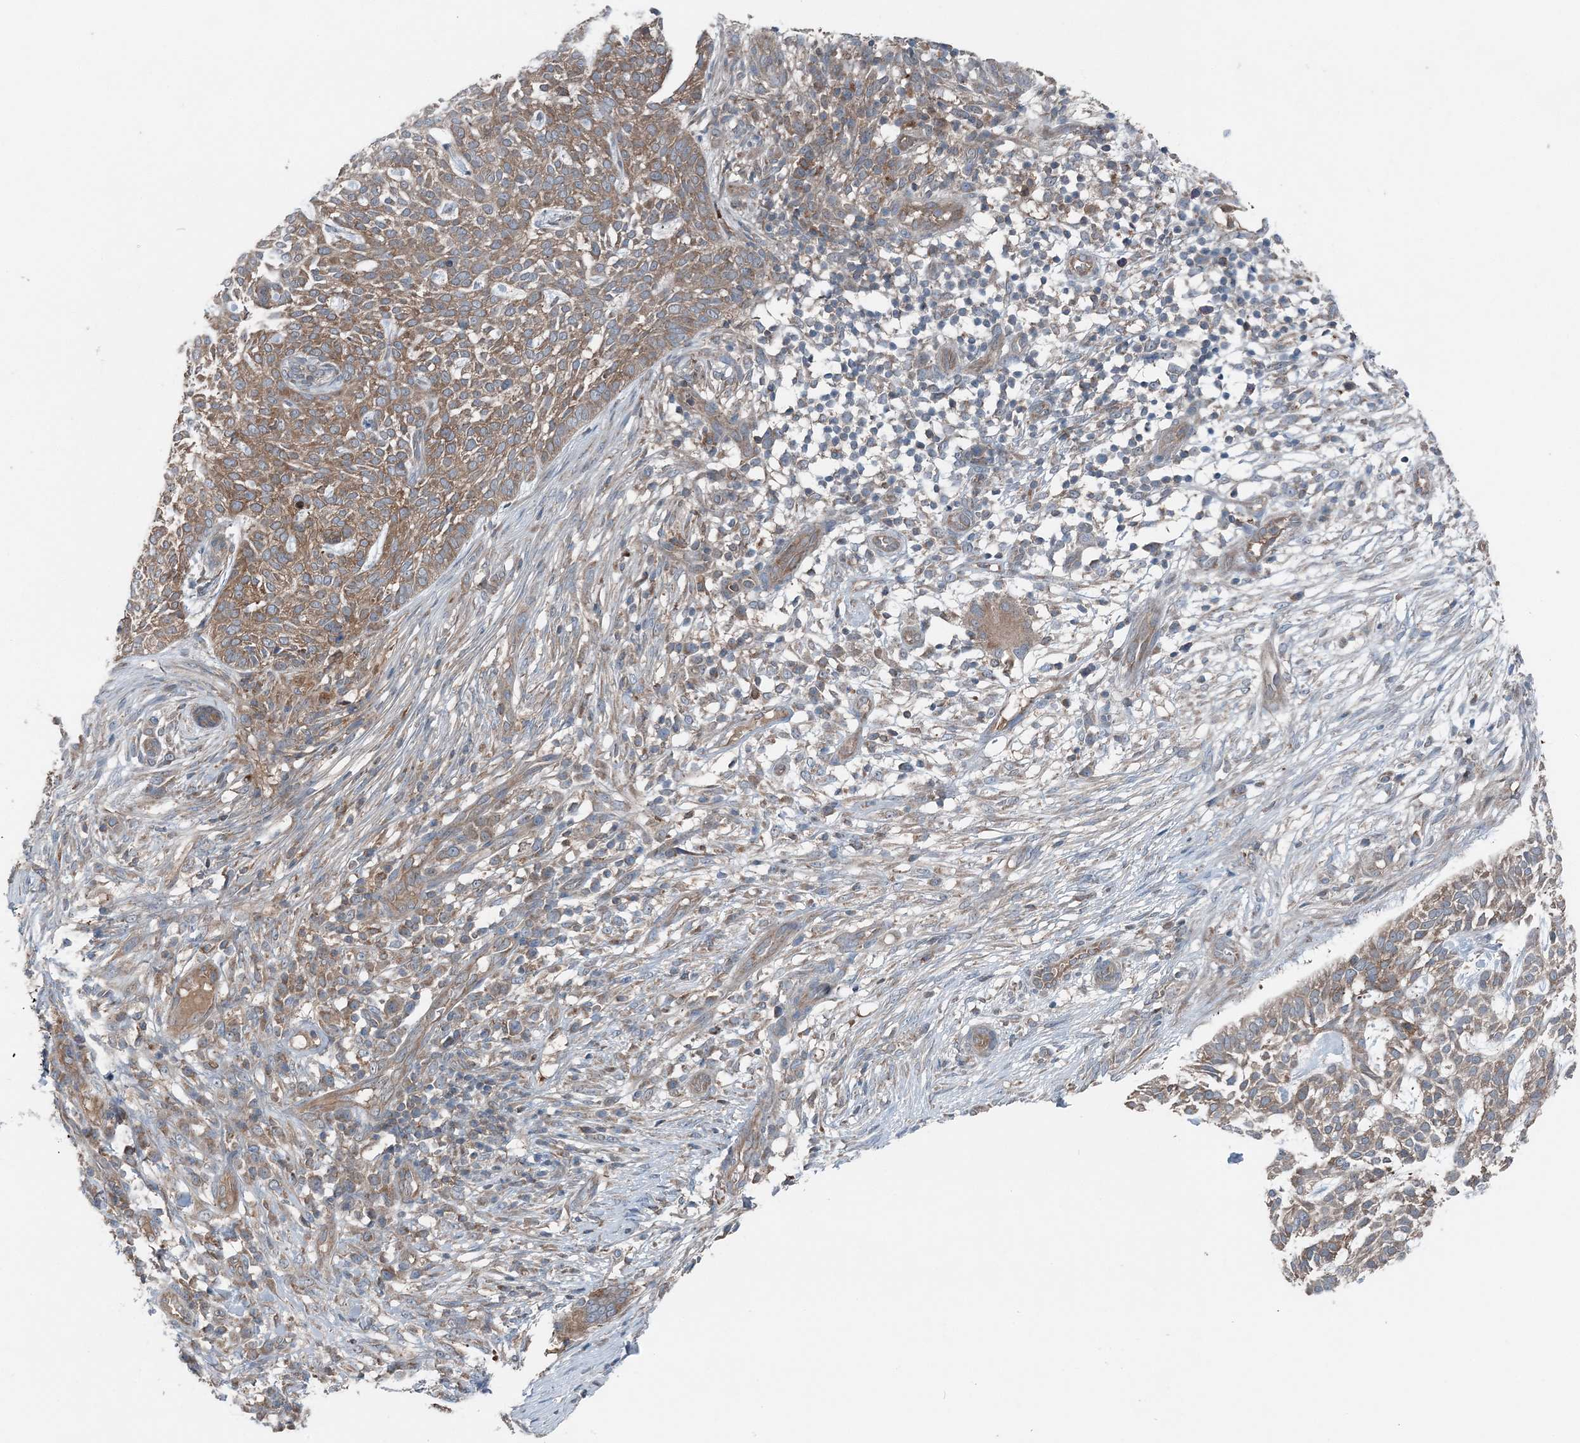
{"staining": {"intensity": "moderate", "quantity": ">75%", "location": "cytoplasmic/membranous"}, "tissue": "skin cancer", "cell_type": "Tumor cells", "image_type": "cancer", "snomed": [{"axis": "morphology", "description": "Basal cell carcinoma"}, {"axis": "topography", "description": "Skin"}], "caption": "A brown stain shows moderate cytoplasmic/membranous expression of a protein in skin basal cell carcinoma tumor cells.", "gene": "ASNSD1", "patient": {"sex": "female", "age": 64}}